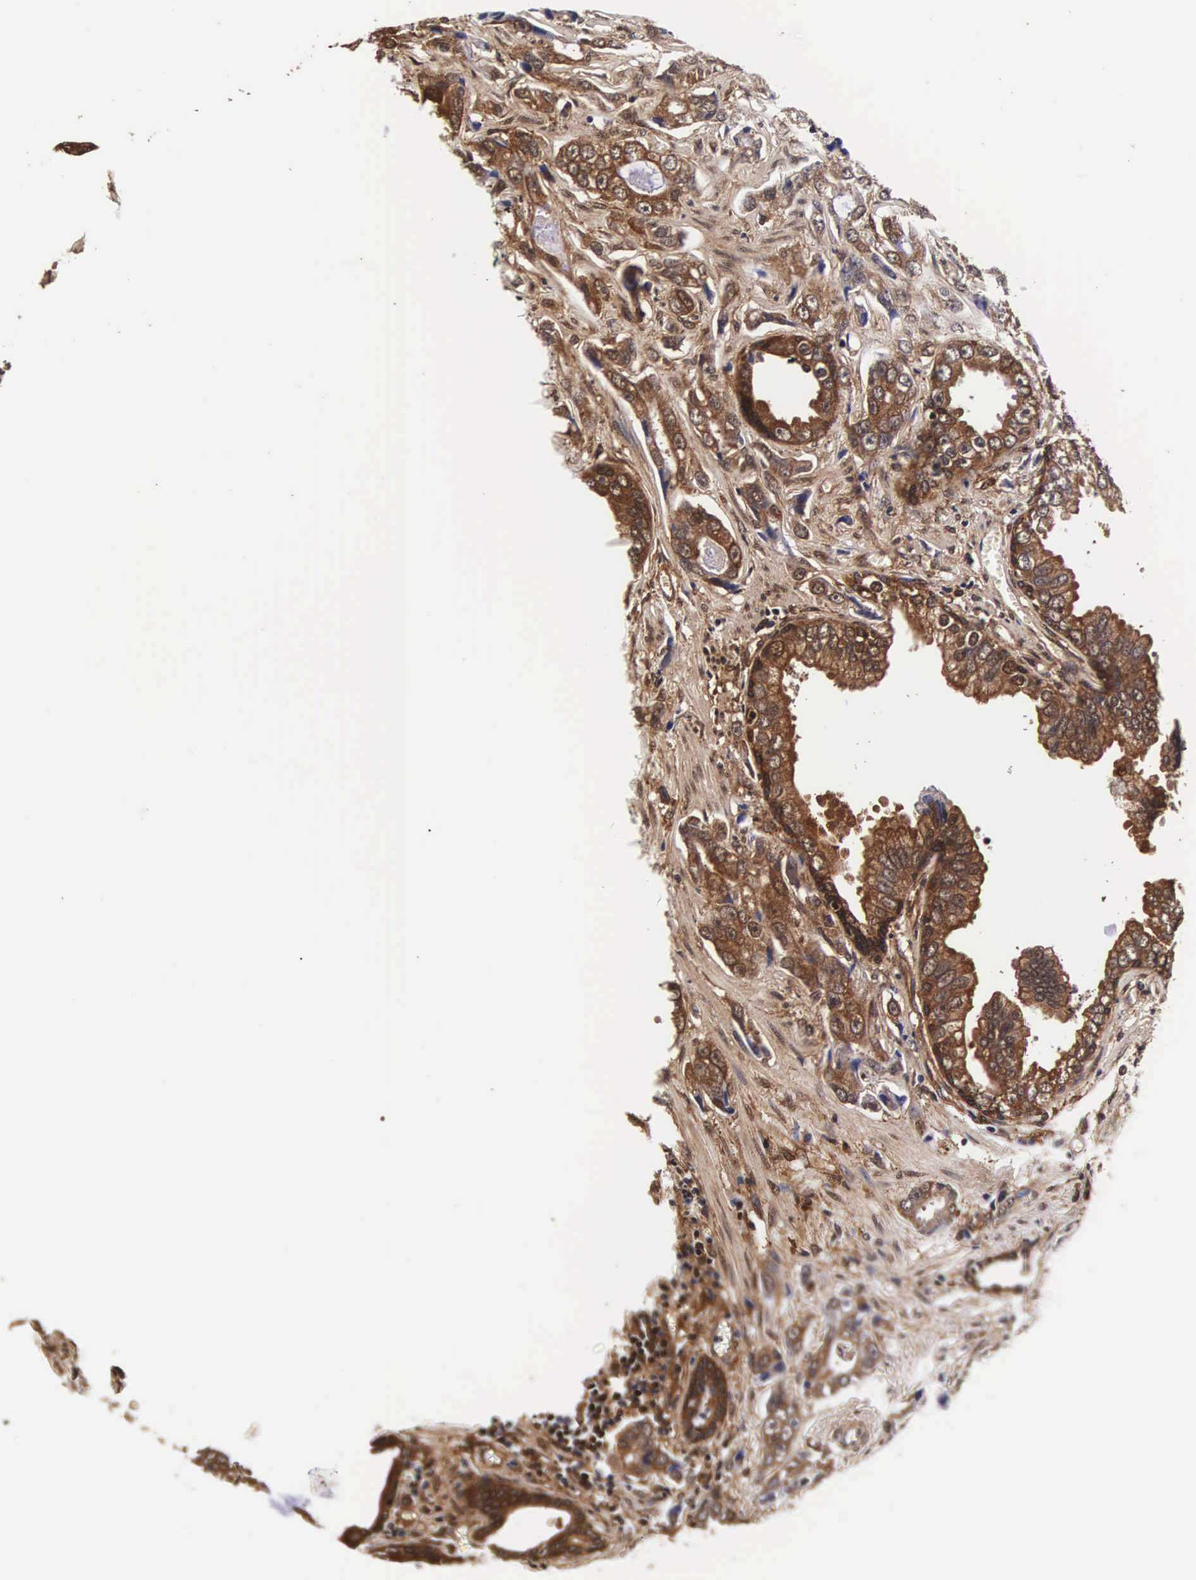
{"staining": {"intensity": "strong", "quantity": ">75%", "location": "cytoplasmic/membranous,nuclear"}, "tissue": "prostate cancer", "cell_type": "Tumor cells", "image_type": "cancer", "snomed": [{"axis": "morphology", "description": "Adenocarcinoma, Low grade"}, {"axis": "topography", "description": "Prostate"}], "caption": "Immunohistochemistry (IHC) image of neoplastic tissue: human prostate cancer stained using IHC reveals high levels of strong protein expression localized specifically in the cytoplasmic/membranous and nuclear of tumor cells, appearing as a cytoplasmic/membranous and nuclear brown color.", "gene": "TECPR2", "patient": {"sex": "male", "age": 65}}